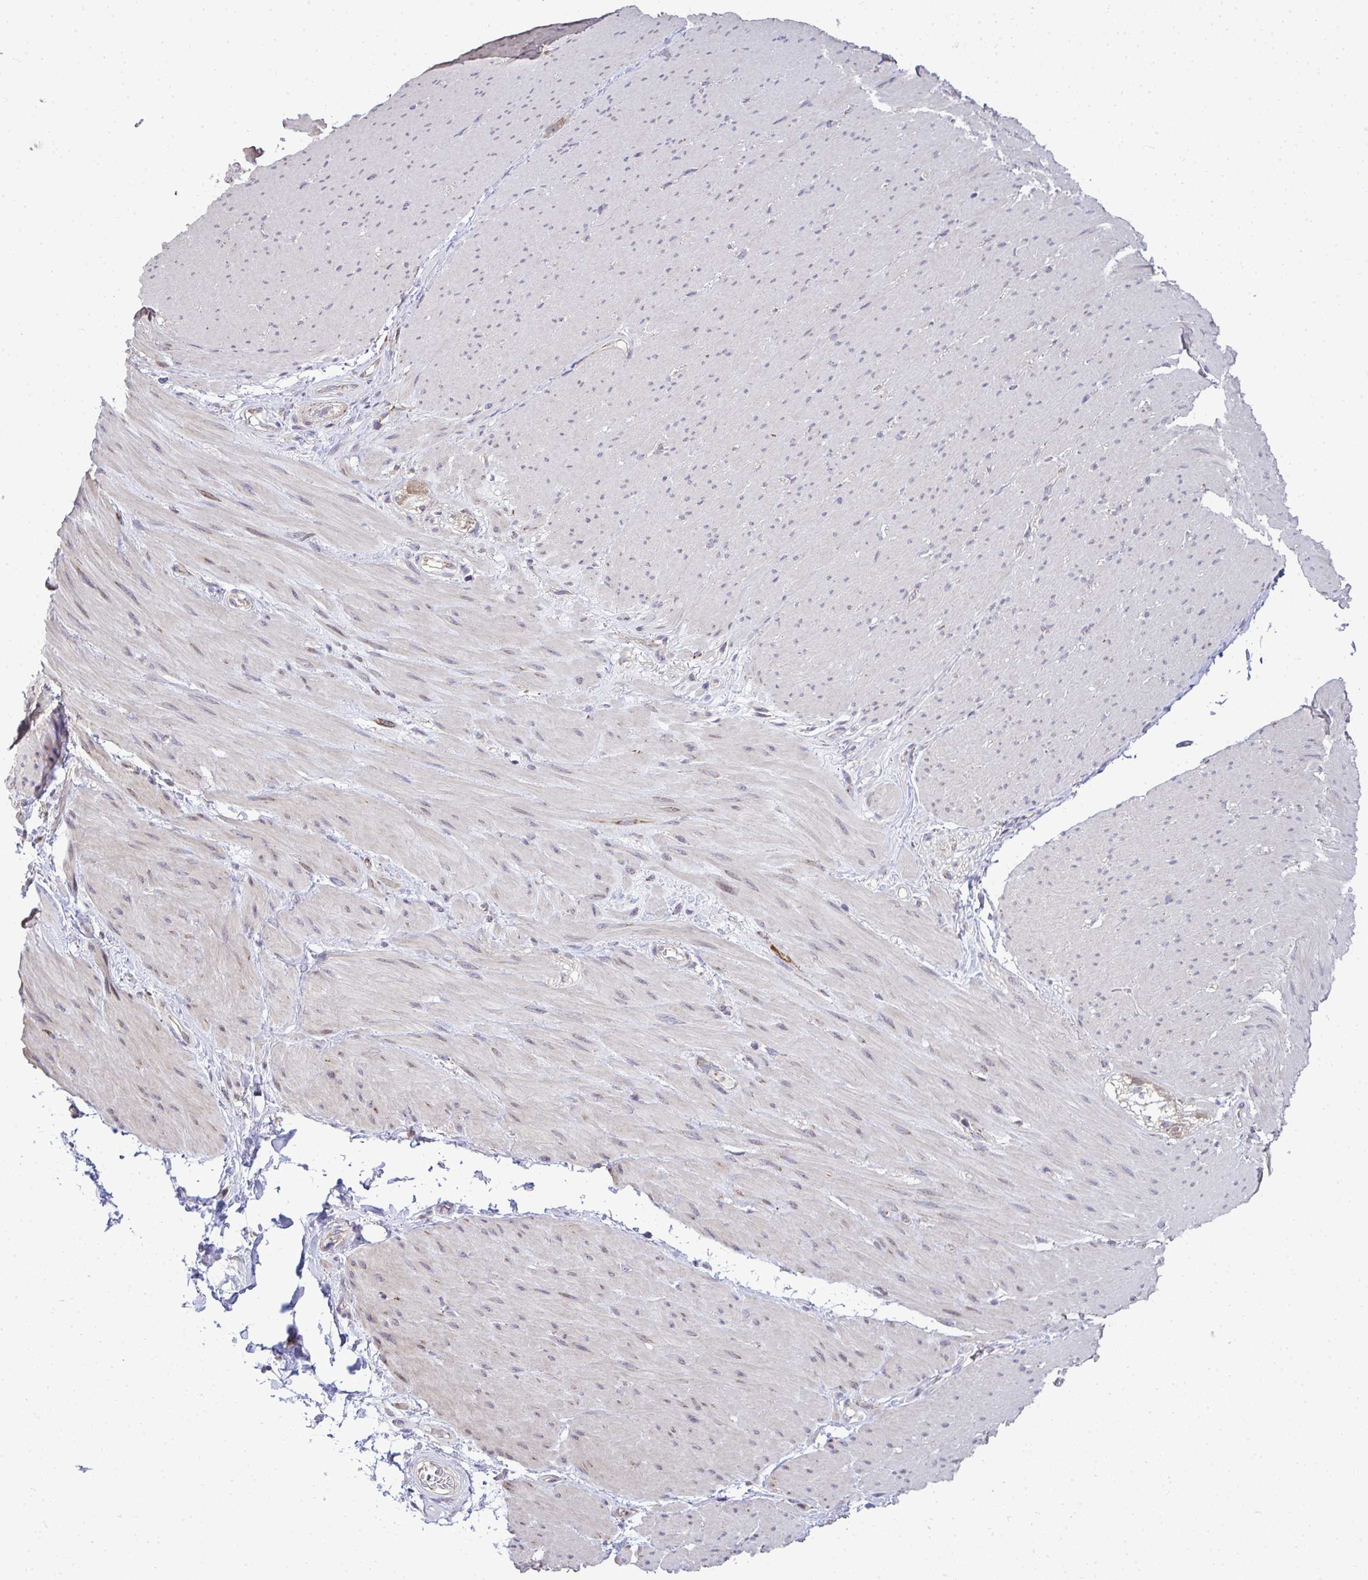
{"staining": {"intensity": "weak", "quantity": "25%-75%", "location": "cytoplasmic/membranous"}, "tissue": "smooth muscle", "cell_type": "Smooth muscle cells", "image_type": "normal", "snomed": [{"axis": "morphology", "description": "Normal tissue, NOS"}, {"axis": "topography", "description": "Smooth muscle"}, {"axis": "topography", "description": "Rectum"}], "caption": "High-magnification brightfield microscopy of unremarkable smooth muscle stained with DAB (brown) and counterstained with hematoxylin (blue). smooth muscle cells exhibit weak cytoplasmic/membranous staining is identified in about25%-75% of cells.", "gene": "XAF1", "patient": {"sex": "male", "age": 53}}